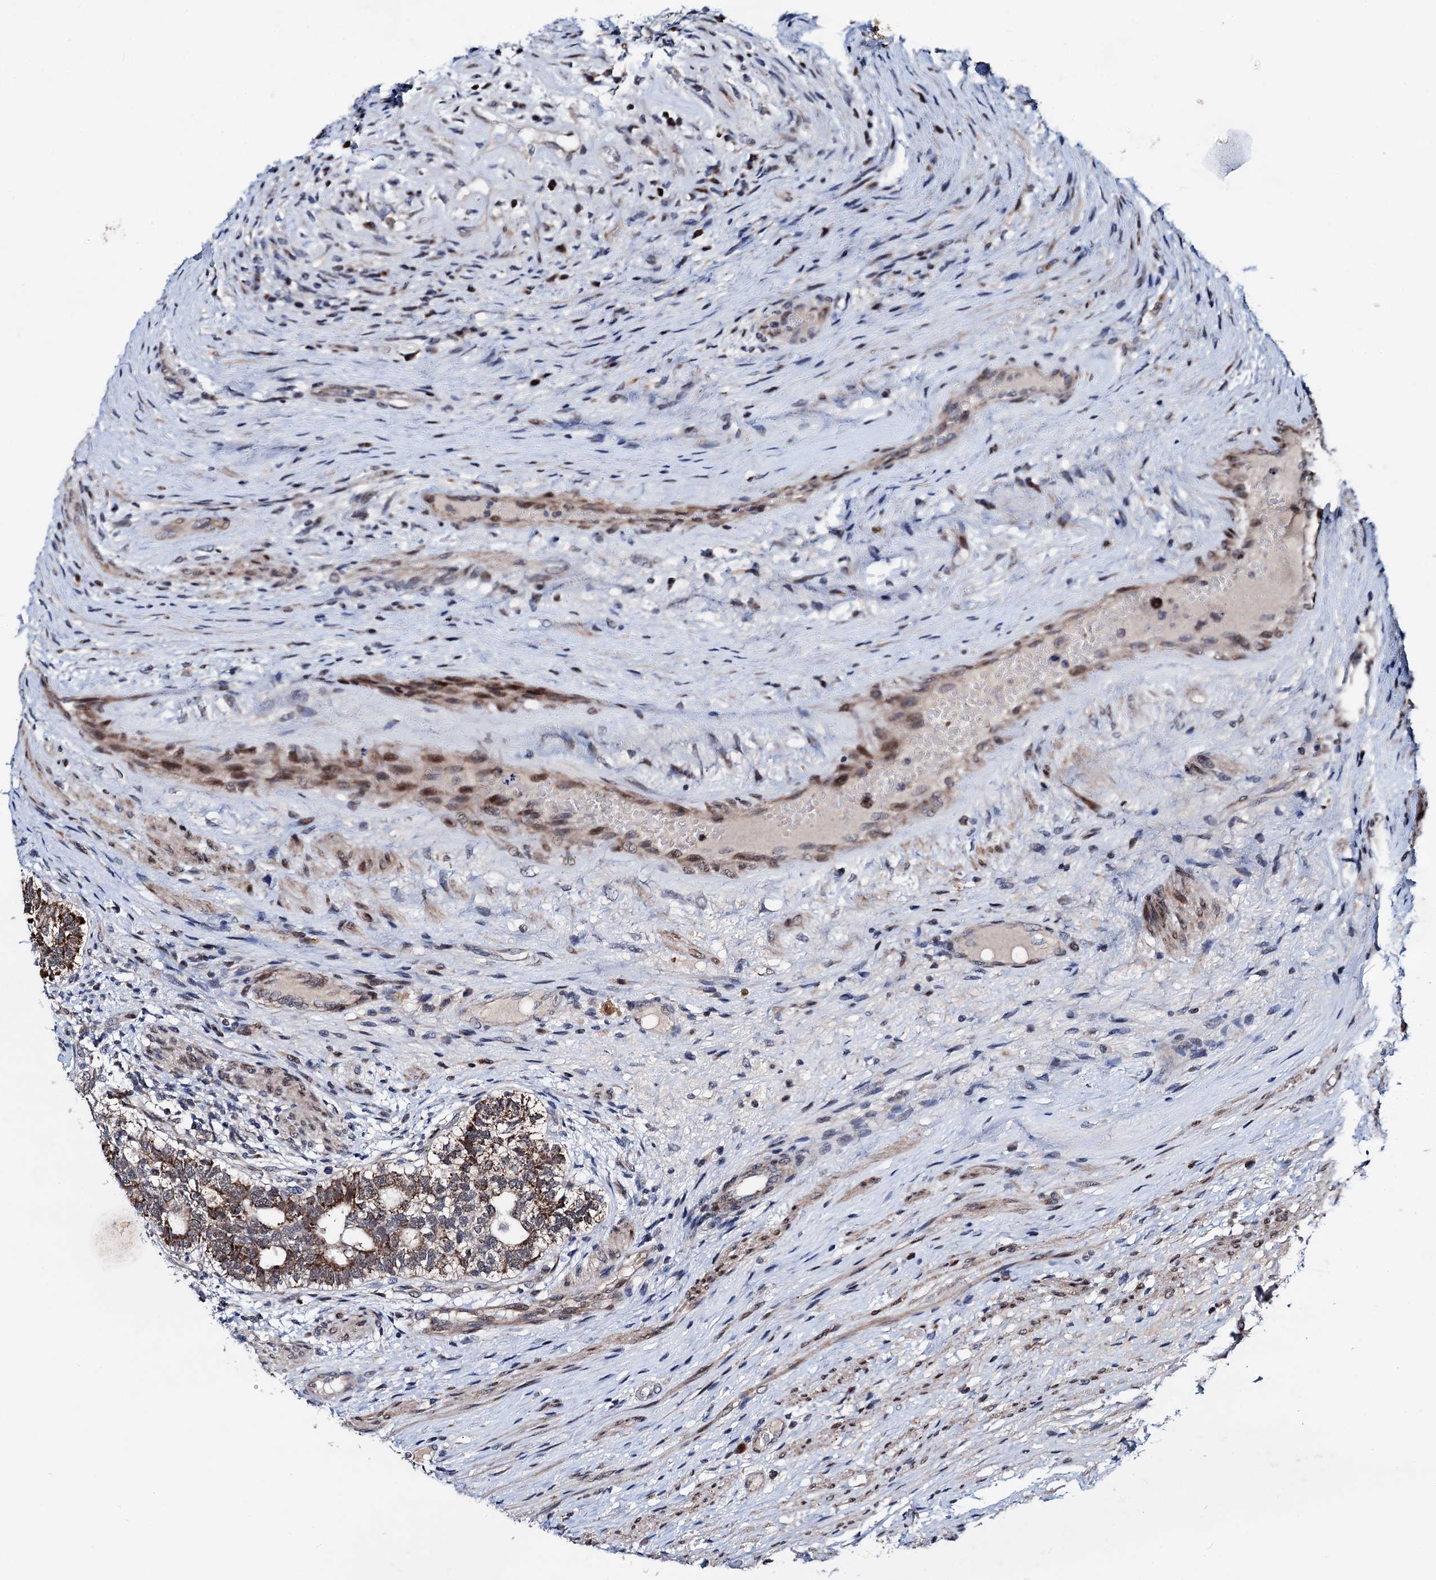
{"staining": {"intensity": "moderate", "quantity": ">75%", "location": "cytoplasmic/membranous"}, "tissue": "testis cancer", "cell_type": "Tumor cells", "image_type": "cancer", "snomed": [{"axis": "morphology", "description": "Carcinoma, Embryonal, NOS"}, {"axis": "topography", "description": "Testis"}], "caption": "A brown stain highlights moderate cytoplasmic/membranous expression of a protein in human testis cancer tumor cells.", "gene": "COA4", "patient": {"sex": "male", "age": 26}}